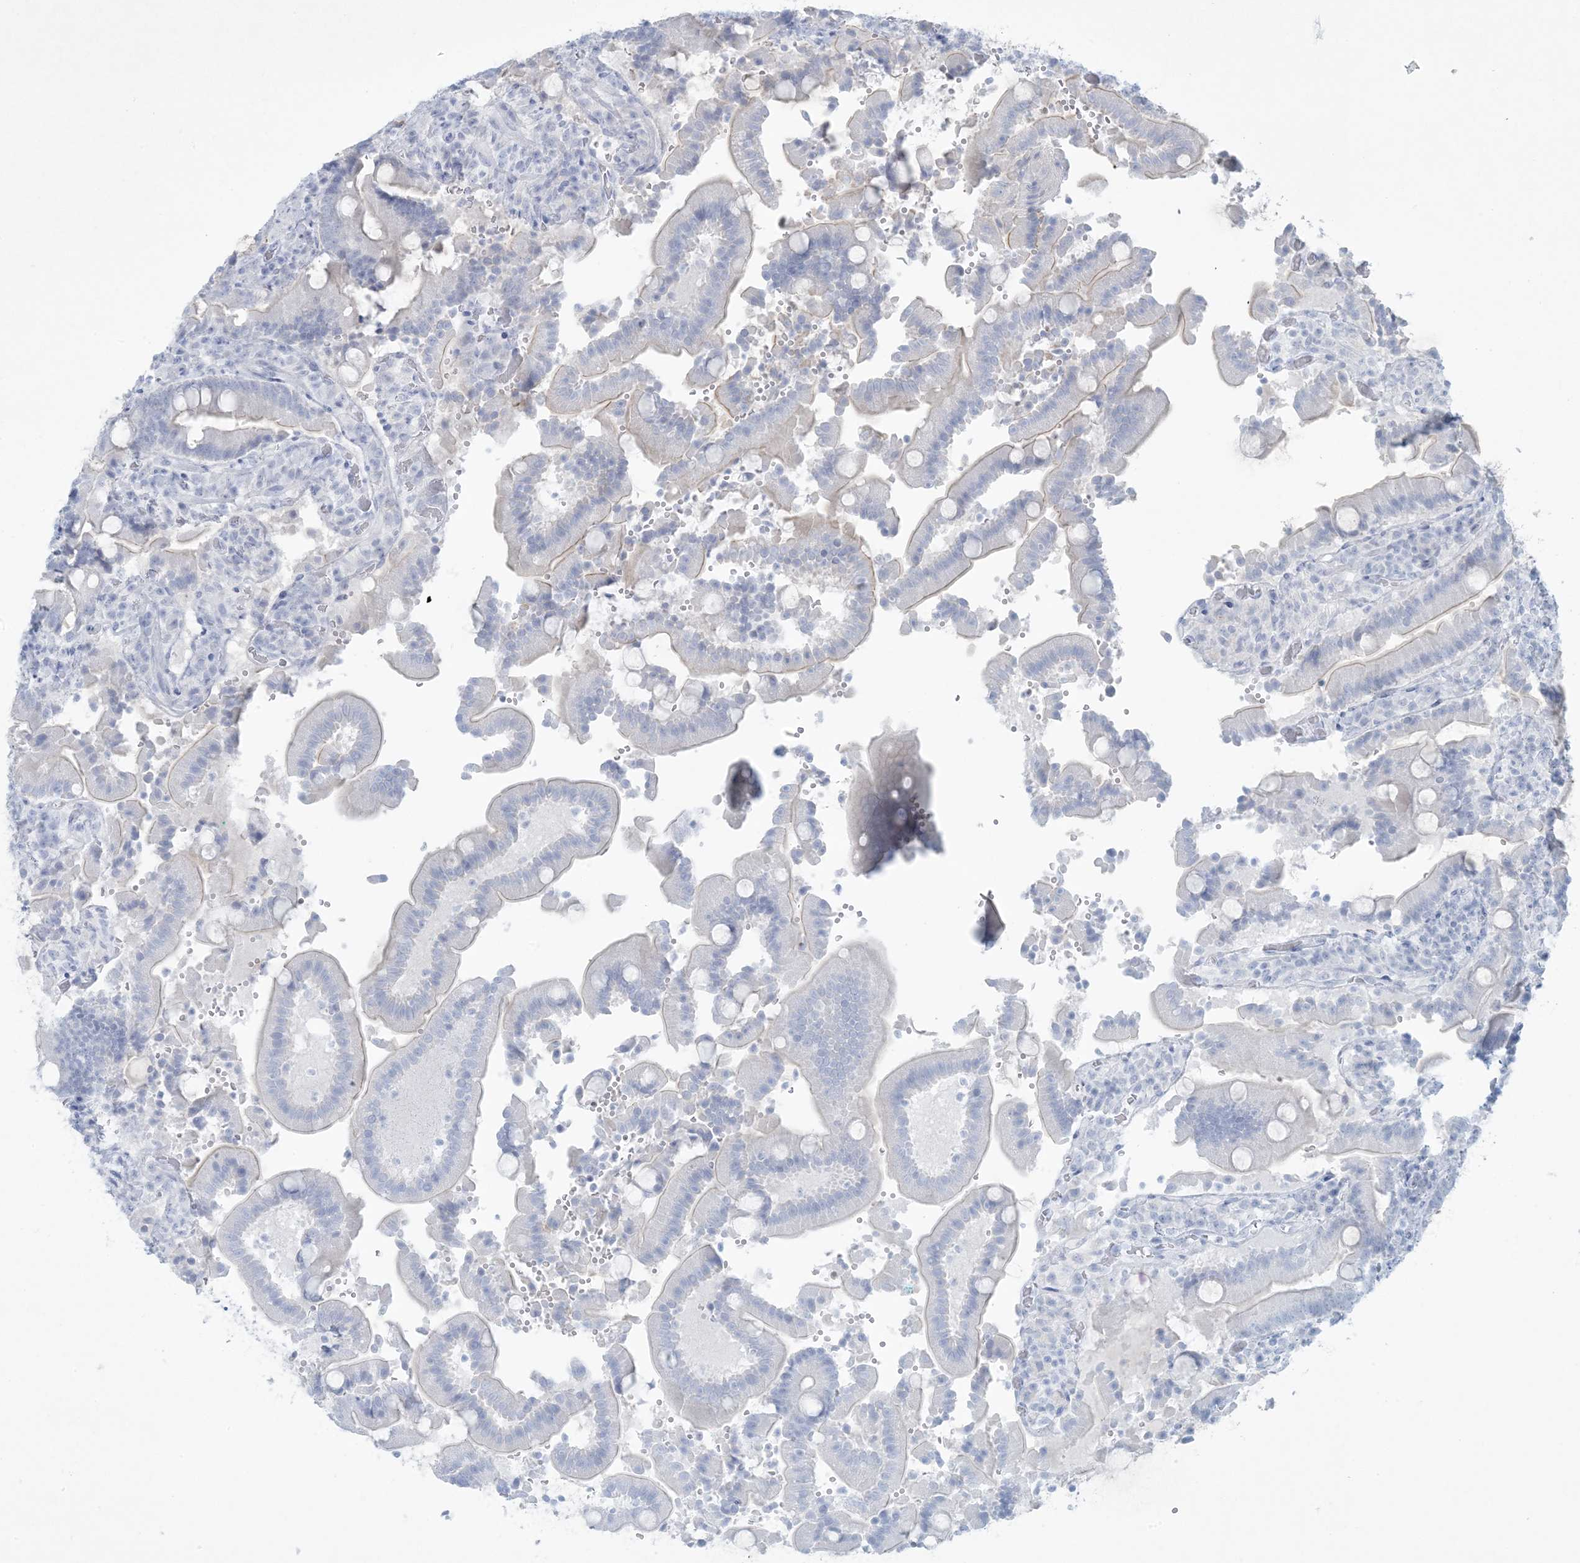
{"staining": {"intensity": "weak", "quantity": "<25%", "location": "cytoplasmic/membranous"}, "tissue": "duodenum", "cell_type": "Glandular cells", "image_type": "normal", "snomed": [{"axis": "morphology", "description": "Normal tissue, NOS"}, {"axis": "topography", "description": "Duodenum"}], "caption": "A histopathology image of human duodenum is negative for staining in glandular cells. Brightfield microscopy of IHC stained with DAB (brown) and hematoxylin (blue), captured at high magnification.", "gene": "CCDC24", "patient": {"sex": "female", "age": 62}}